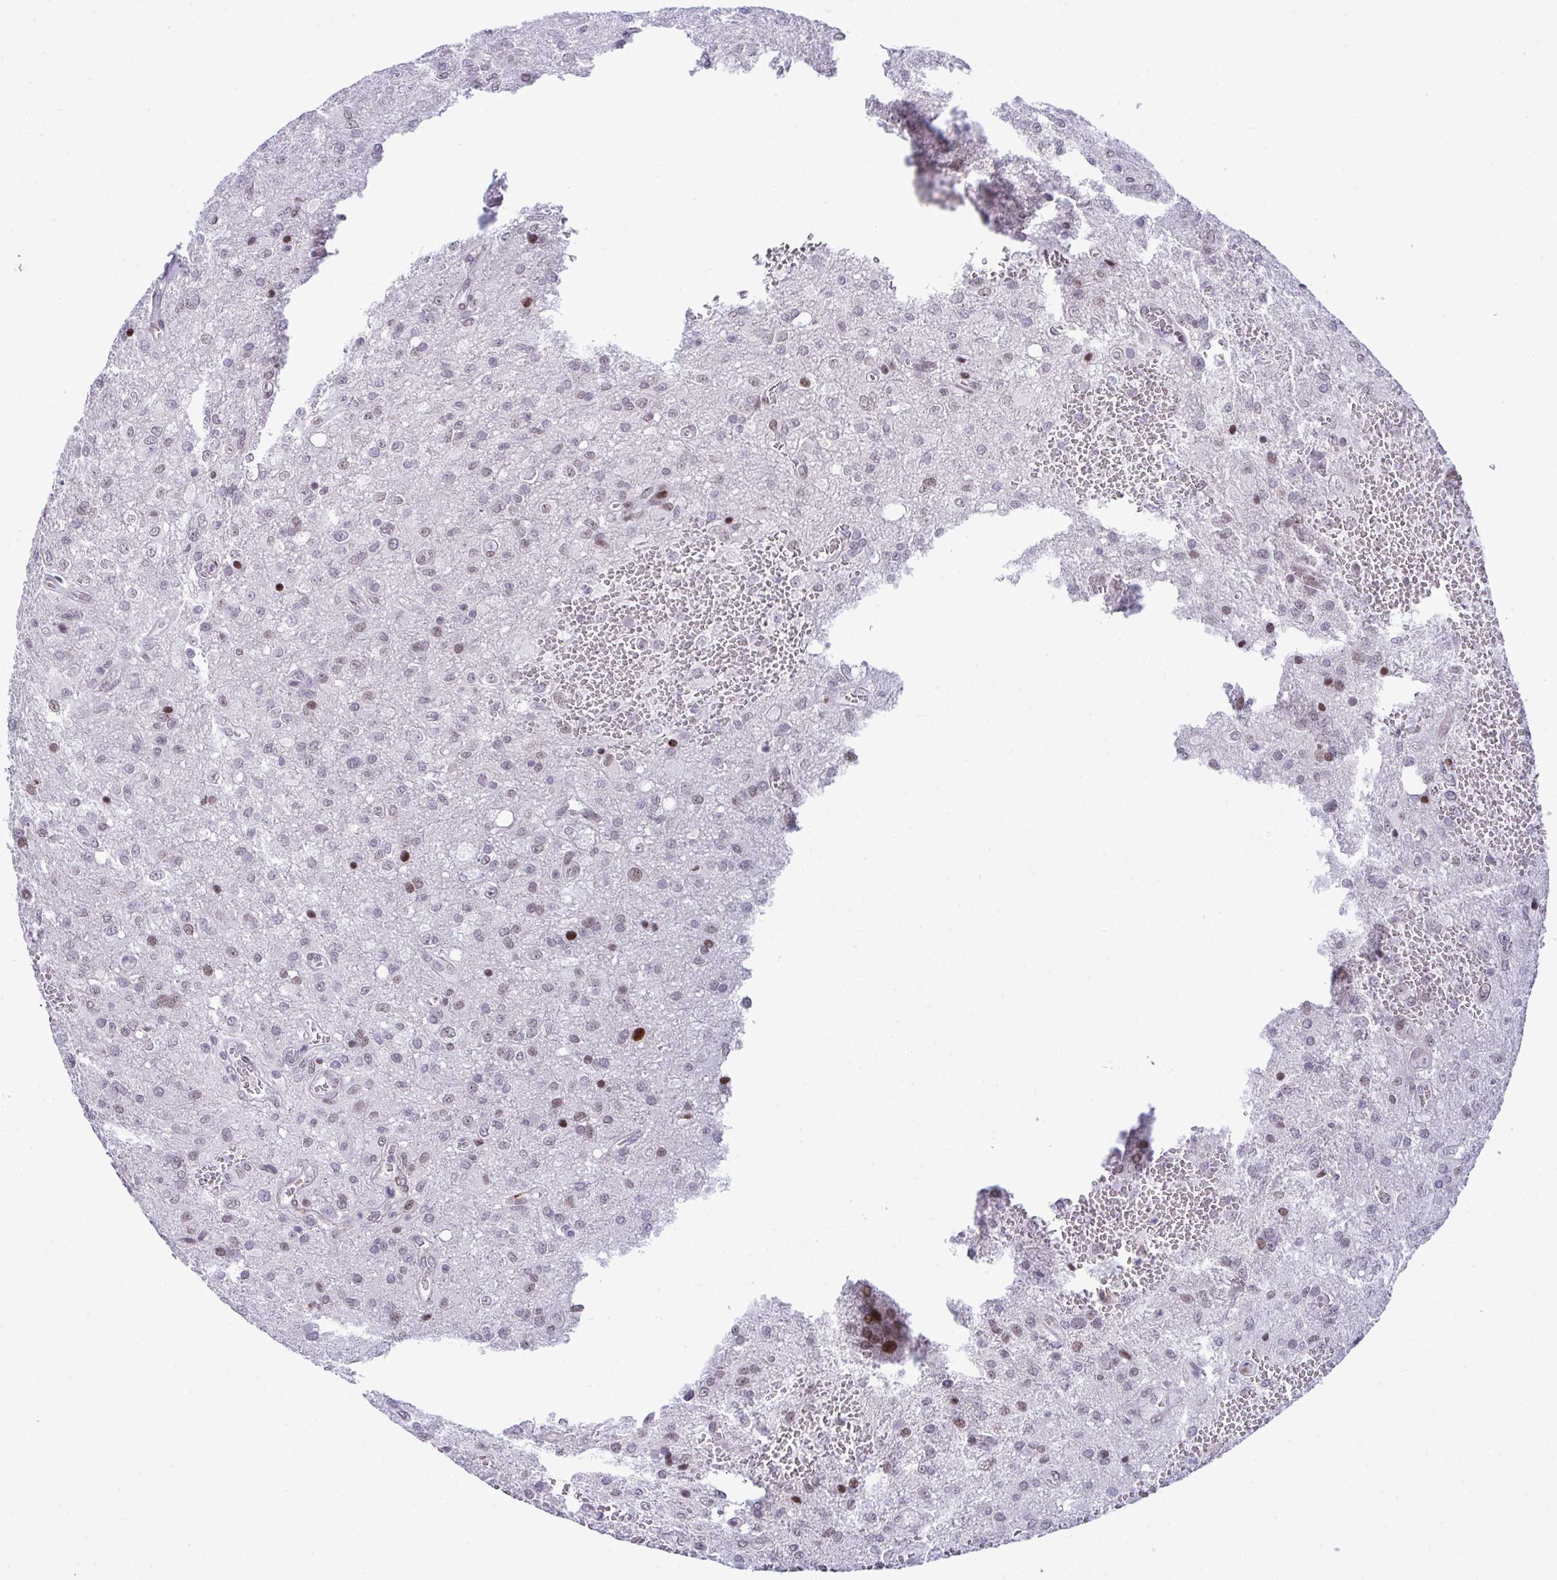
{"staining": {"intensity": "weak", "quantity": "25%-75%", "location": "nuclear"}, "tissue": "glioma", "cell_type": "Tumor cells", "image_type": "cancer", "snomed": [{"axis": "morphology", "description": "Glioma, malignant, Low grade"}, {"axis": "topography", "description": "Brain"}], "caption": "DAB immunohistochemical staining of human glioma exhibits weak nuclear protein positivity in approximately 25%-75% of tumor cells.", "gene": "ZFHX3", "patient": {"sex": "male", "age": 66}}